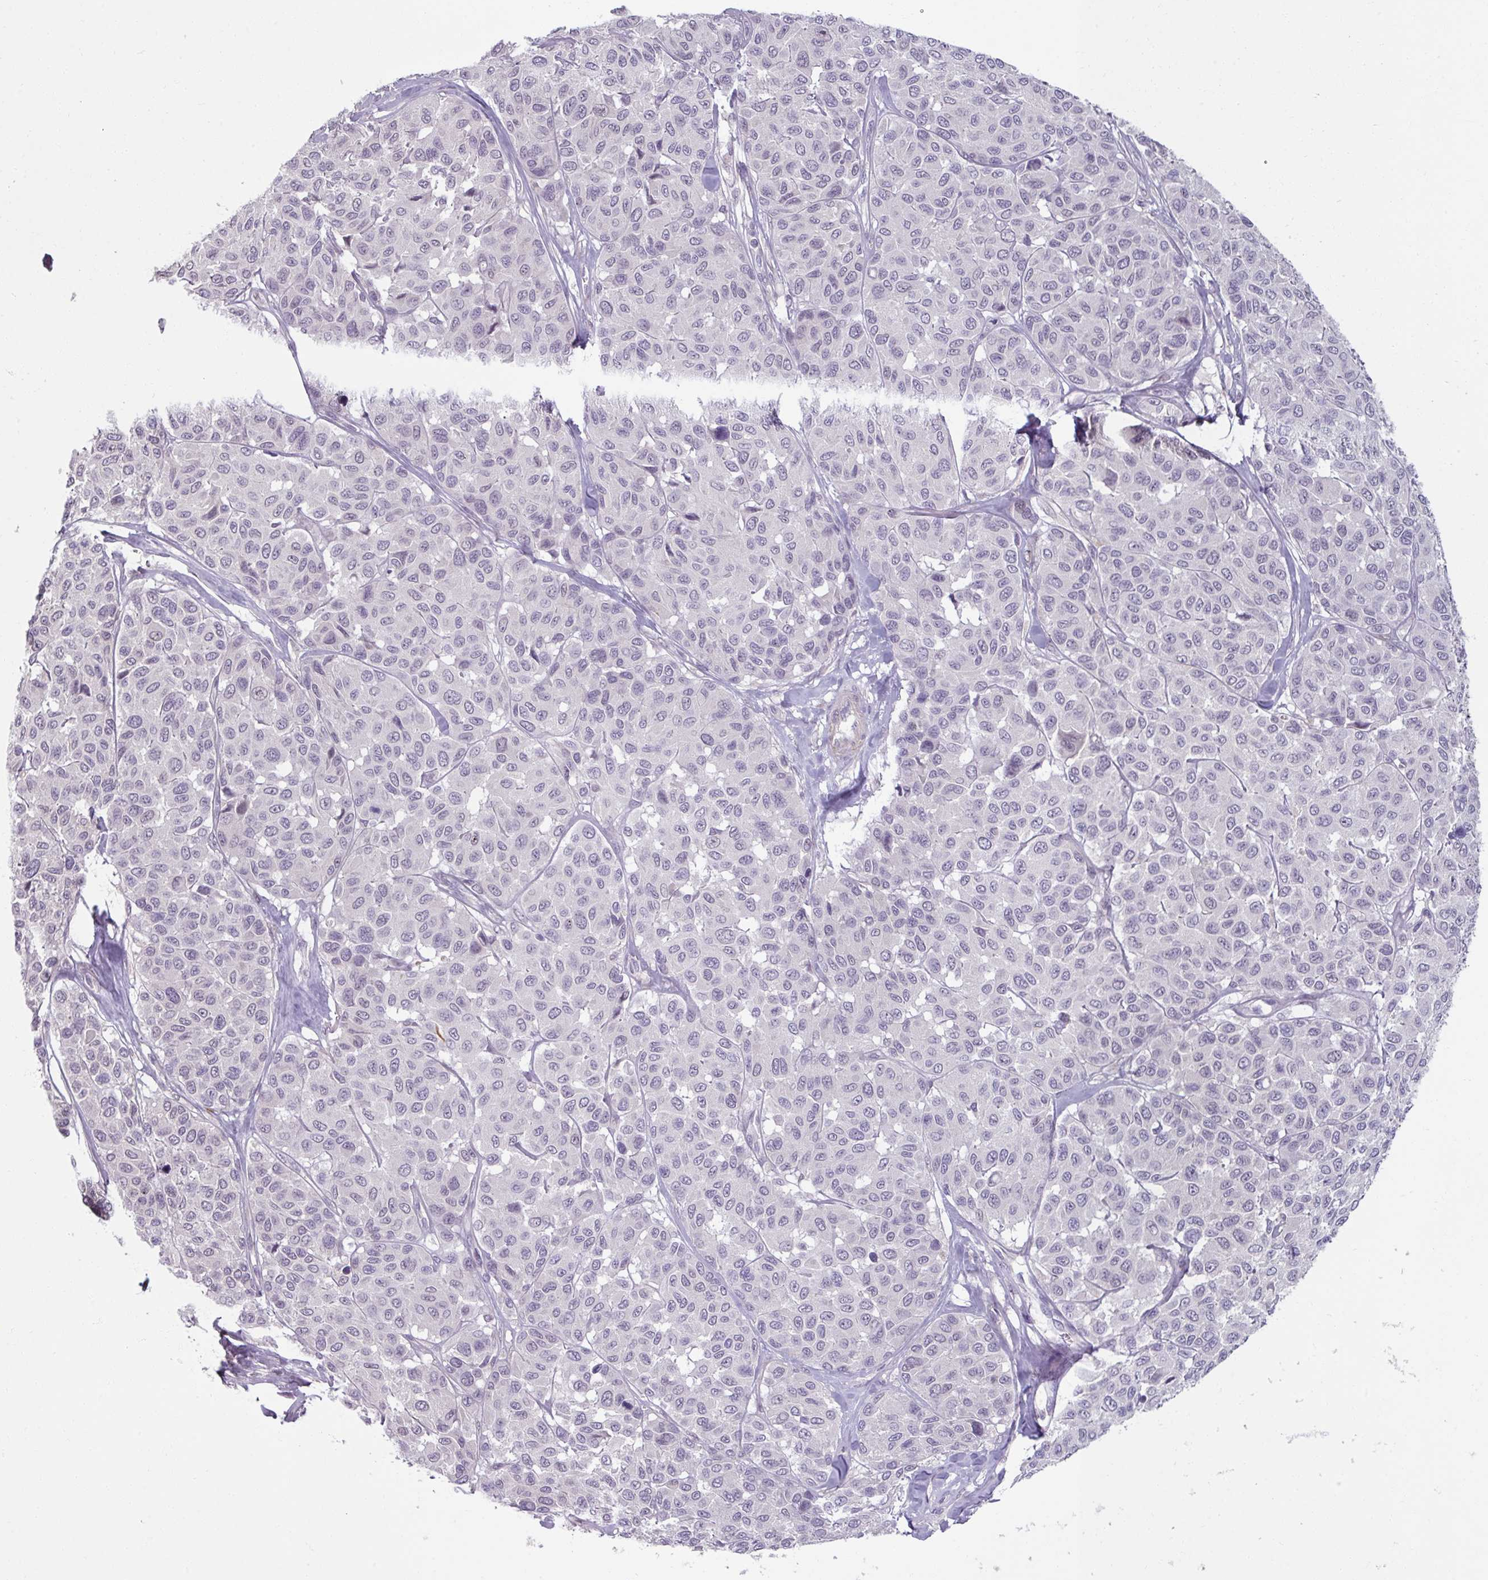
{"staining": {"intensity": "negative", "quantity": "none", "location": "none"}, "tissue": "melanoma", "cell_type": "Tumor cells", "image_type": "cancer", "snomed": [{"axis": "morphology", "description": "Malignant melanoma, NOS"}, {"axis": "topography", "description": "Skin"}], "caption": "This histopathology image is of melanoma stained with IHC to label a protein in brown with the nuclei are counter-stained blue. There is no positivity in tumor cells.", "gene": "UVSSA", "patient": {"sex": "female", "age": 66}}